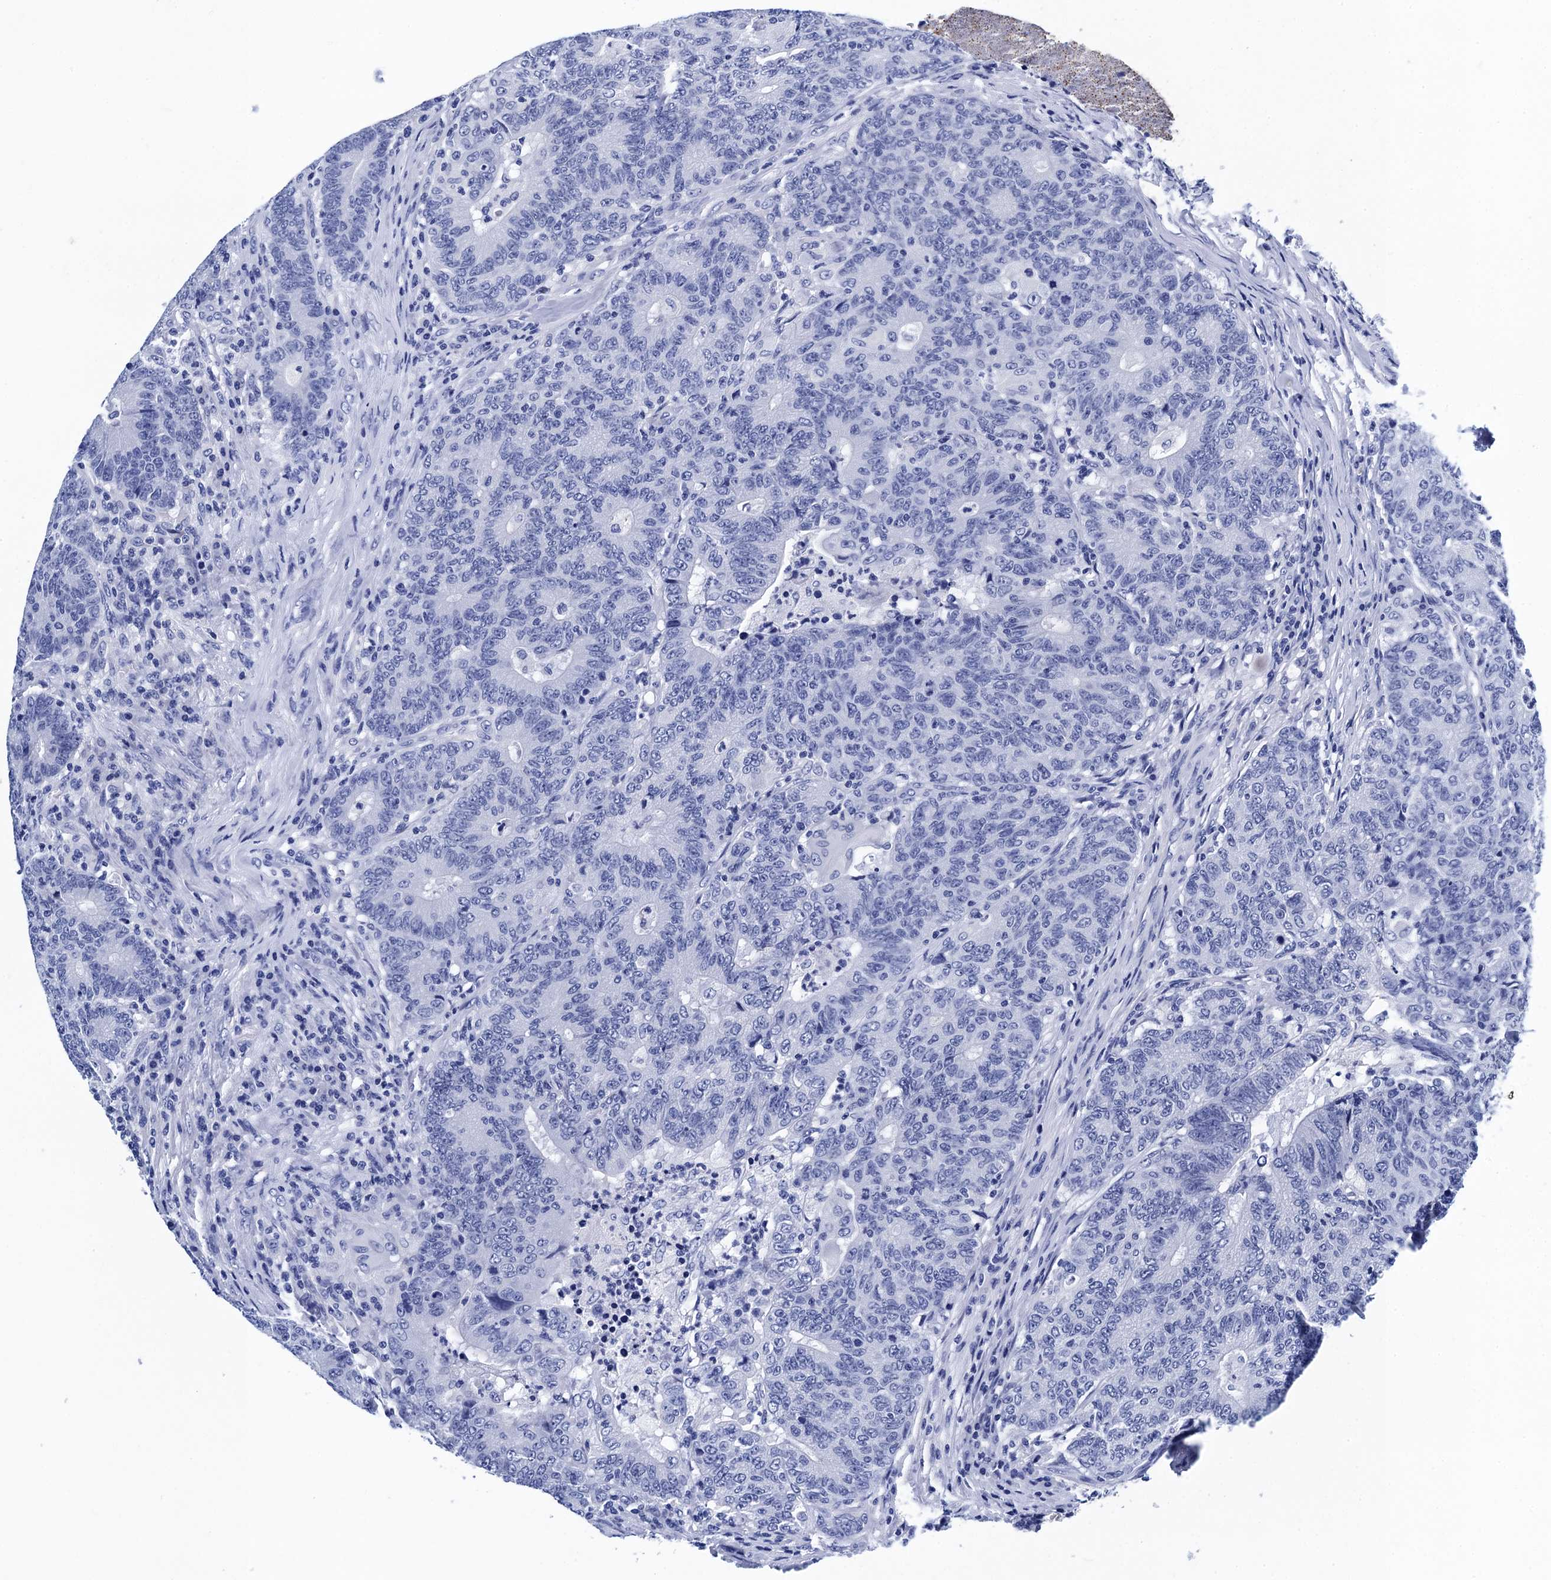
{"staining": {"intensity": "negative", "quantity": "none", "location": "none"}, "tissue": "colorectal cancer", "cell_type": "Tumor cells", "image_type": "cancer", "snomed": [{"axis": "morphology", "description": "Adenocarcinoma, NOS"}, {"axis": "topography", "description": "Colon"}], "caption": "IHC of adenocarcinoma (colorectal) shows no positivity in tumor cells.", "gene": "MYBPC3", "patient": {"sex": "female", "age": 75}}